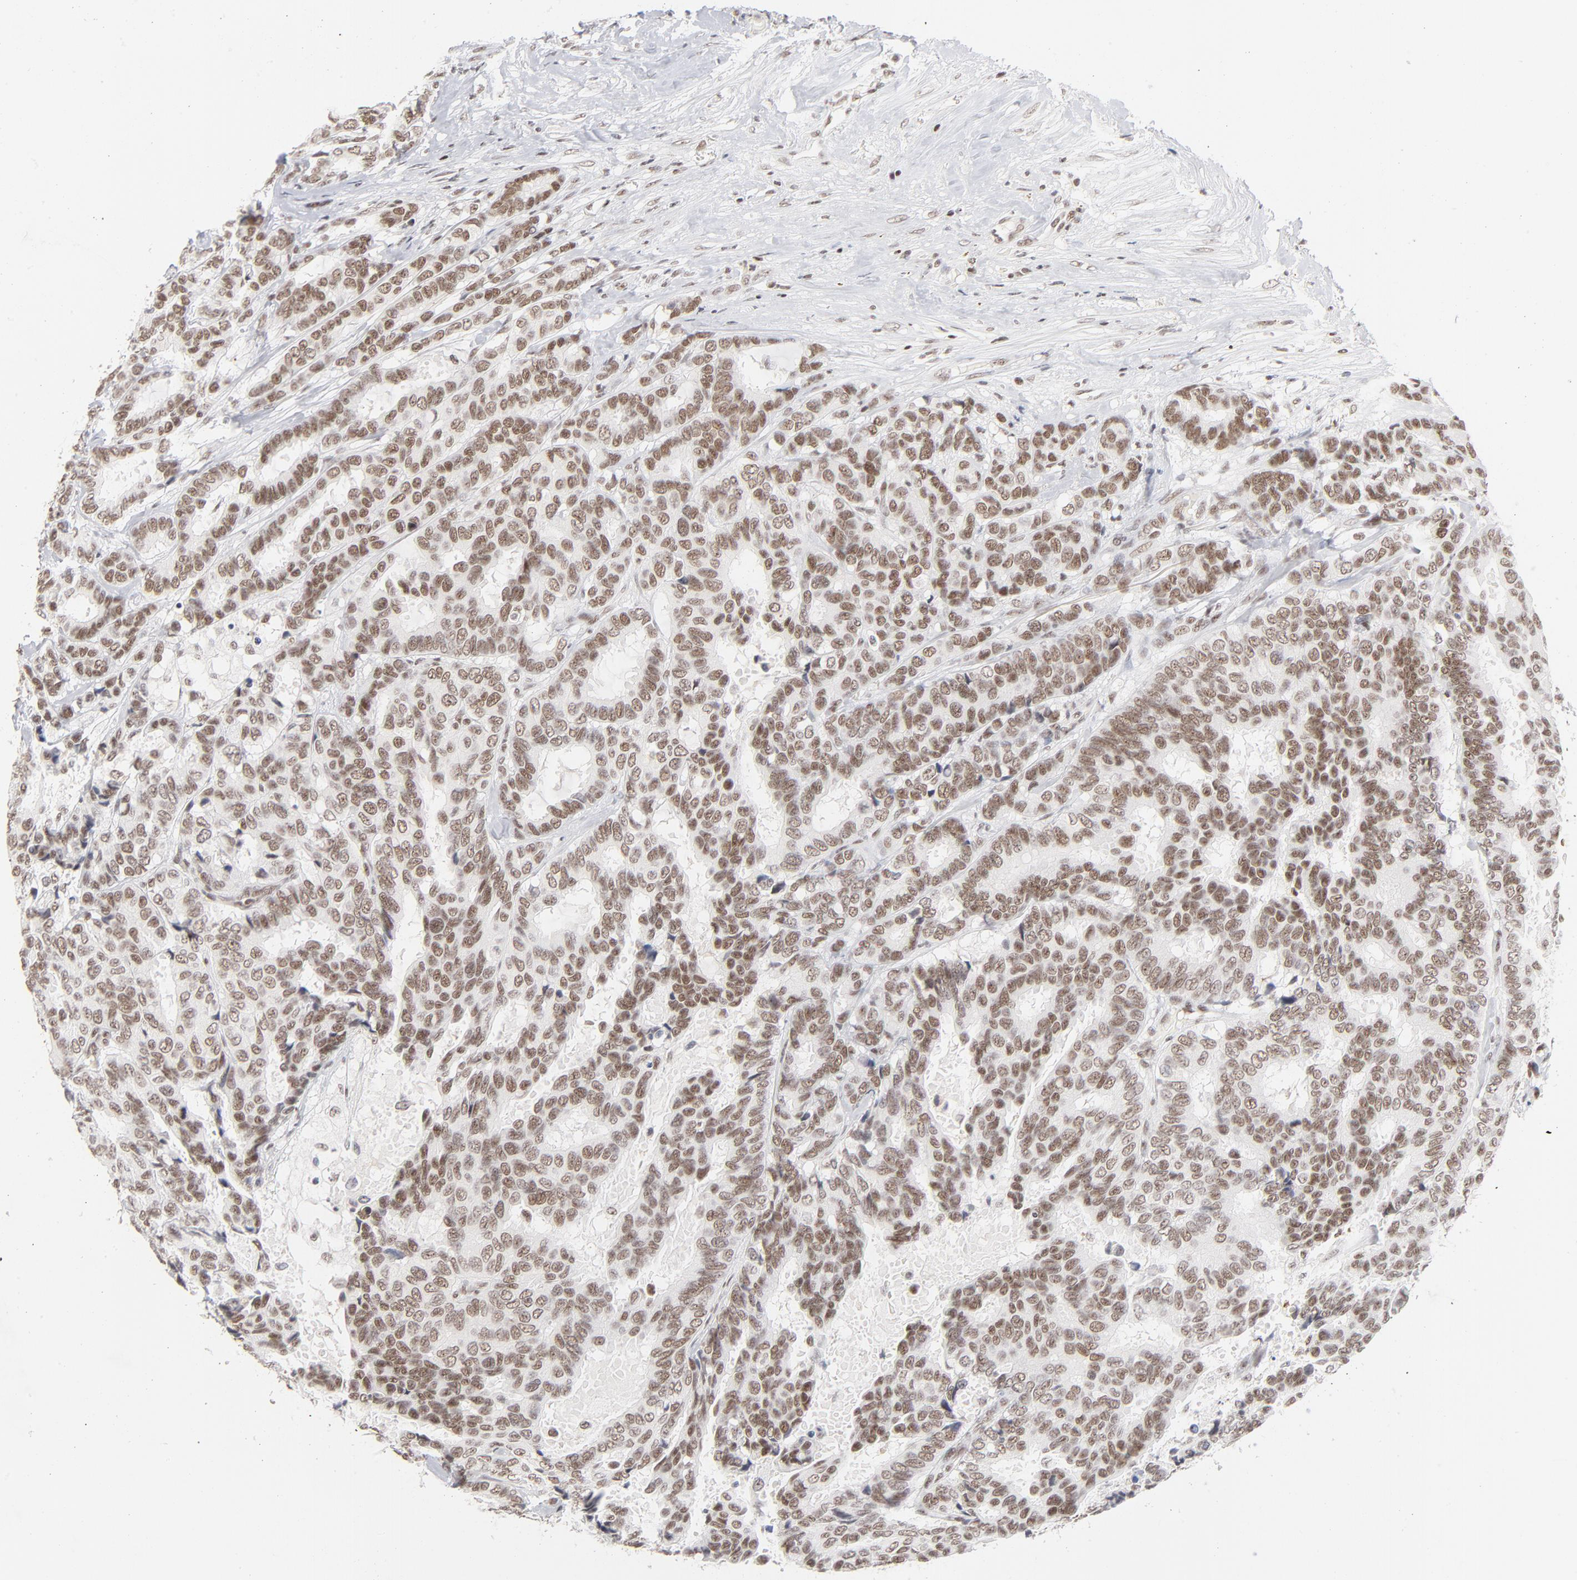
{"staining": {"intensity": "moderate", "quantity": ">75%", "location": "nuclear"}, "tissue": "breast cancer", "cell_type": "Tumor cells", "image_type": "cancer", "snomed": [{"axis": "morphology", "description": "Duct carcinoma"}, {"axis": "topography", "description": "Breast"}], "caption": "Breast cancer (invasive ductal carcinoma) was stained to show a protein in brown. There is medium levels of moderate nuclear positivity in approximately >75% of tumor cells. (DAB = brown stain, brightfield microscopy at high magnification).", "gene": "ZNF143", "patient": {"sex": "female", "age": 87}}